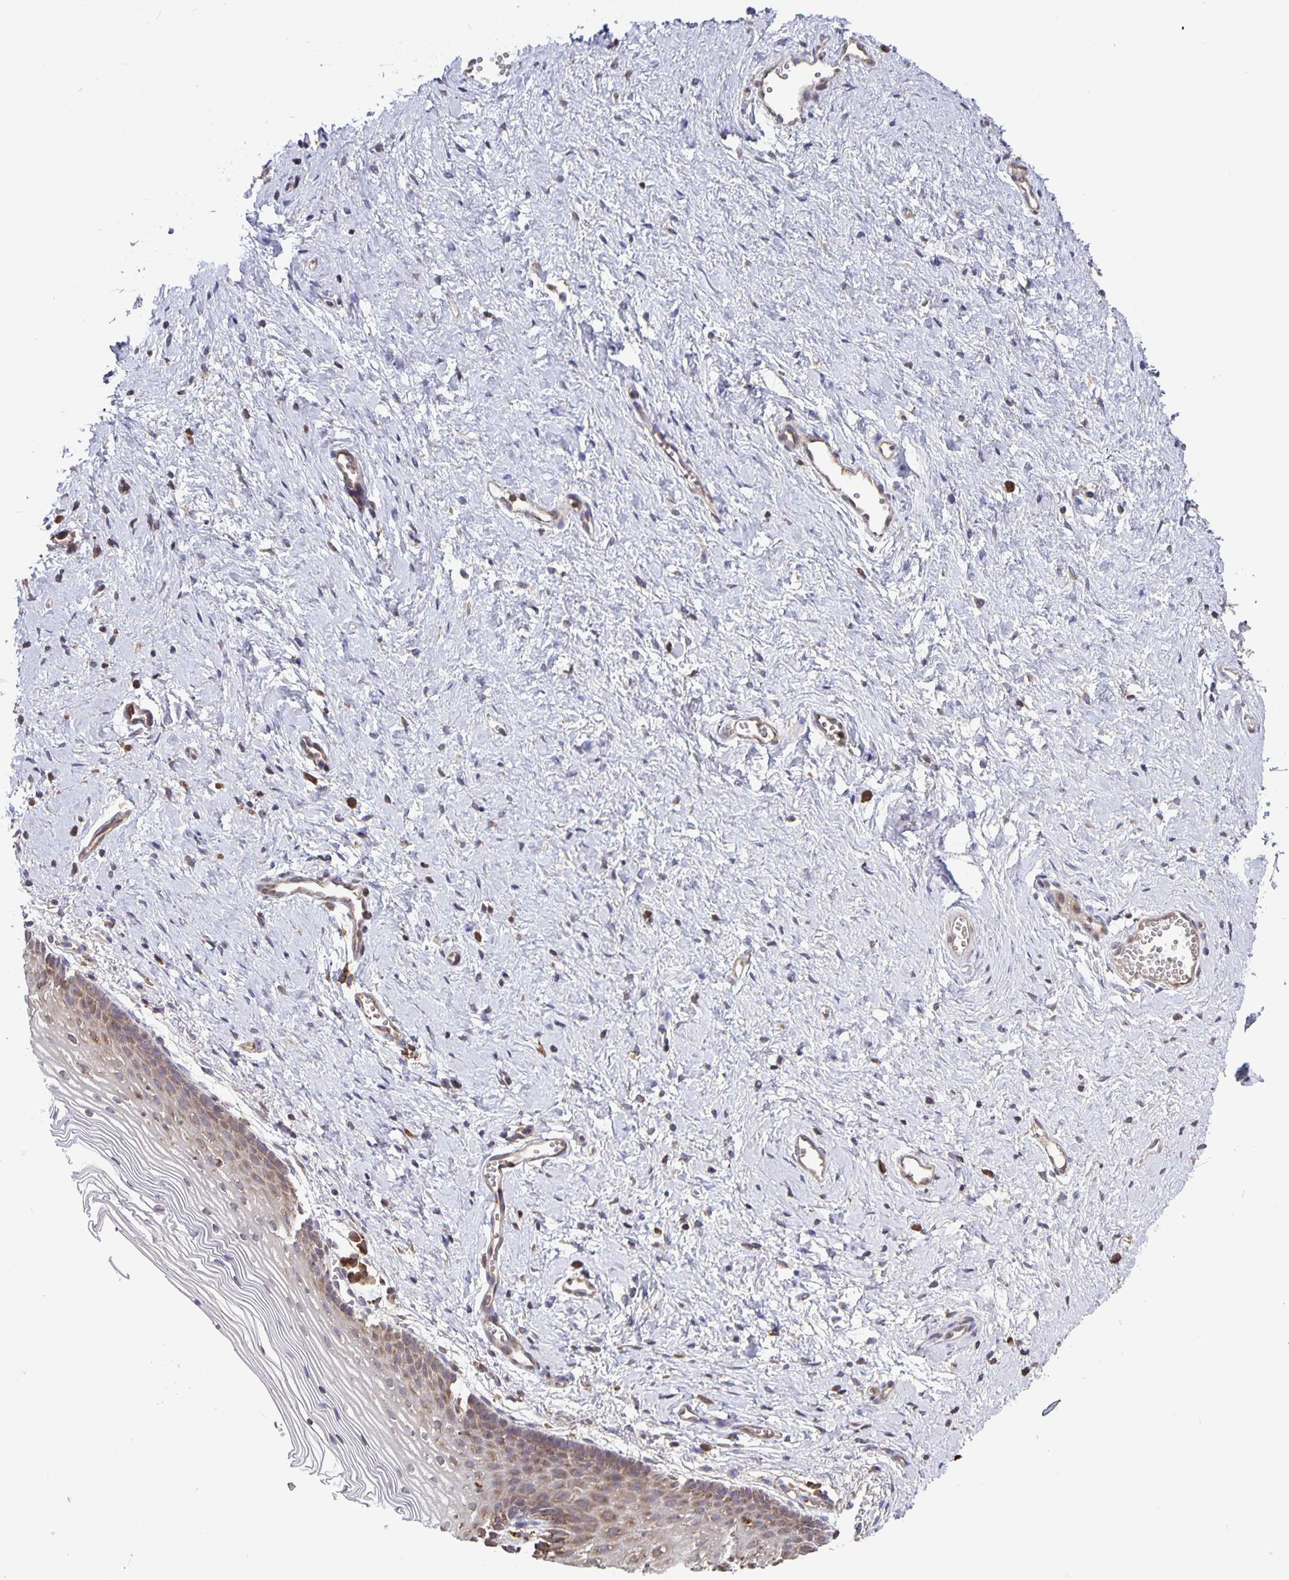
{"staining": {"intensity": "weak", "quantity": "25%-75%", "location": "cytoplasmic/membranous"}, "tissue": "vagina", "cell_type": "Squamous epithelial cells", "image_type": "normal", "snomed": [{"axis": "morphology", "description": "Normal tissue, NOS"}, {"axis": "topography", "description": "Vagina"}], "caption": "IHC photomicrograph of benign human vagina stained for a protein (brown), which shows low levels of weak cytoplasmic/membranous positivity in approximately 25%-75% of squamous epithelial cells.", "gene": "FEM1C", "patient": {"sex": "female", "age": 56}}